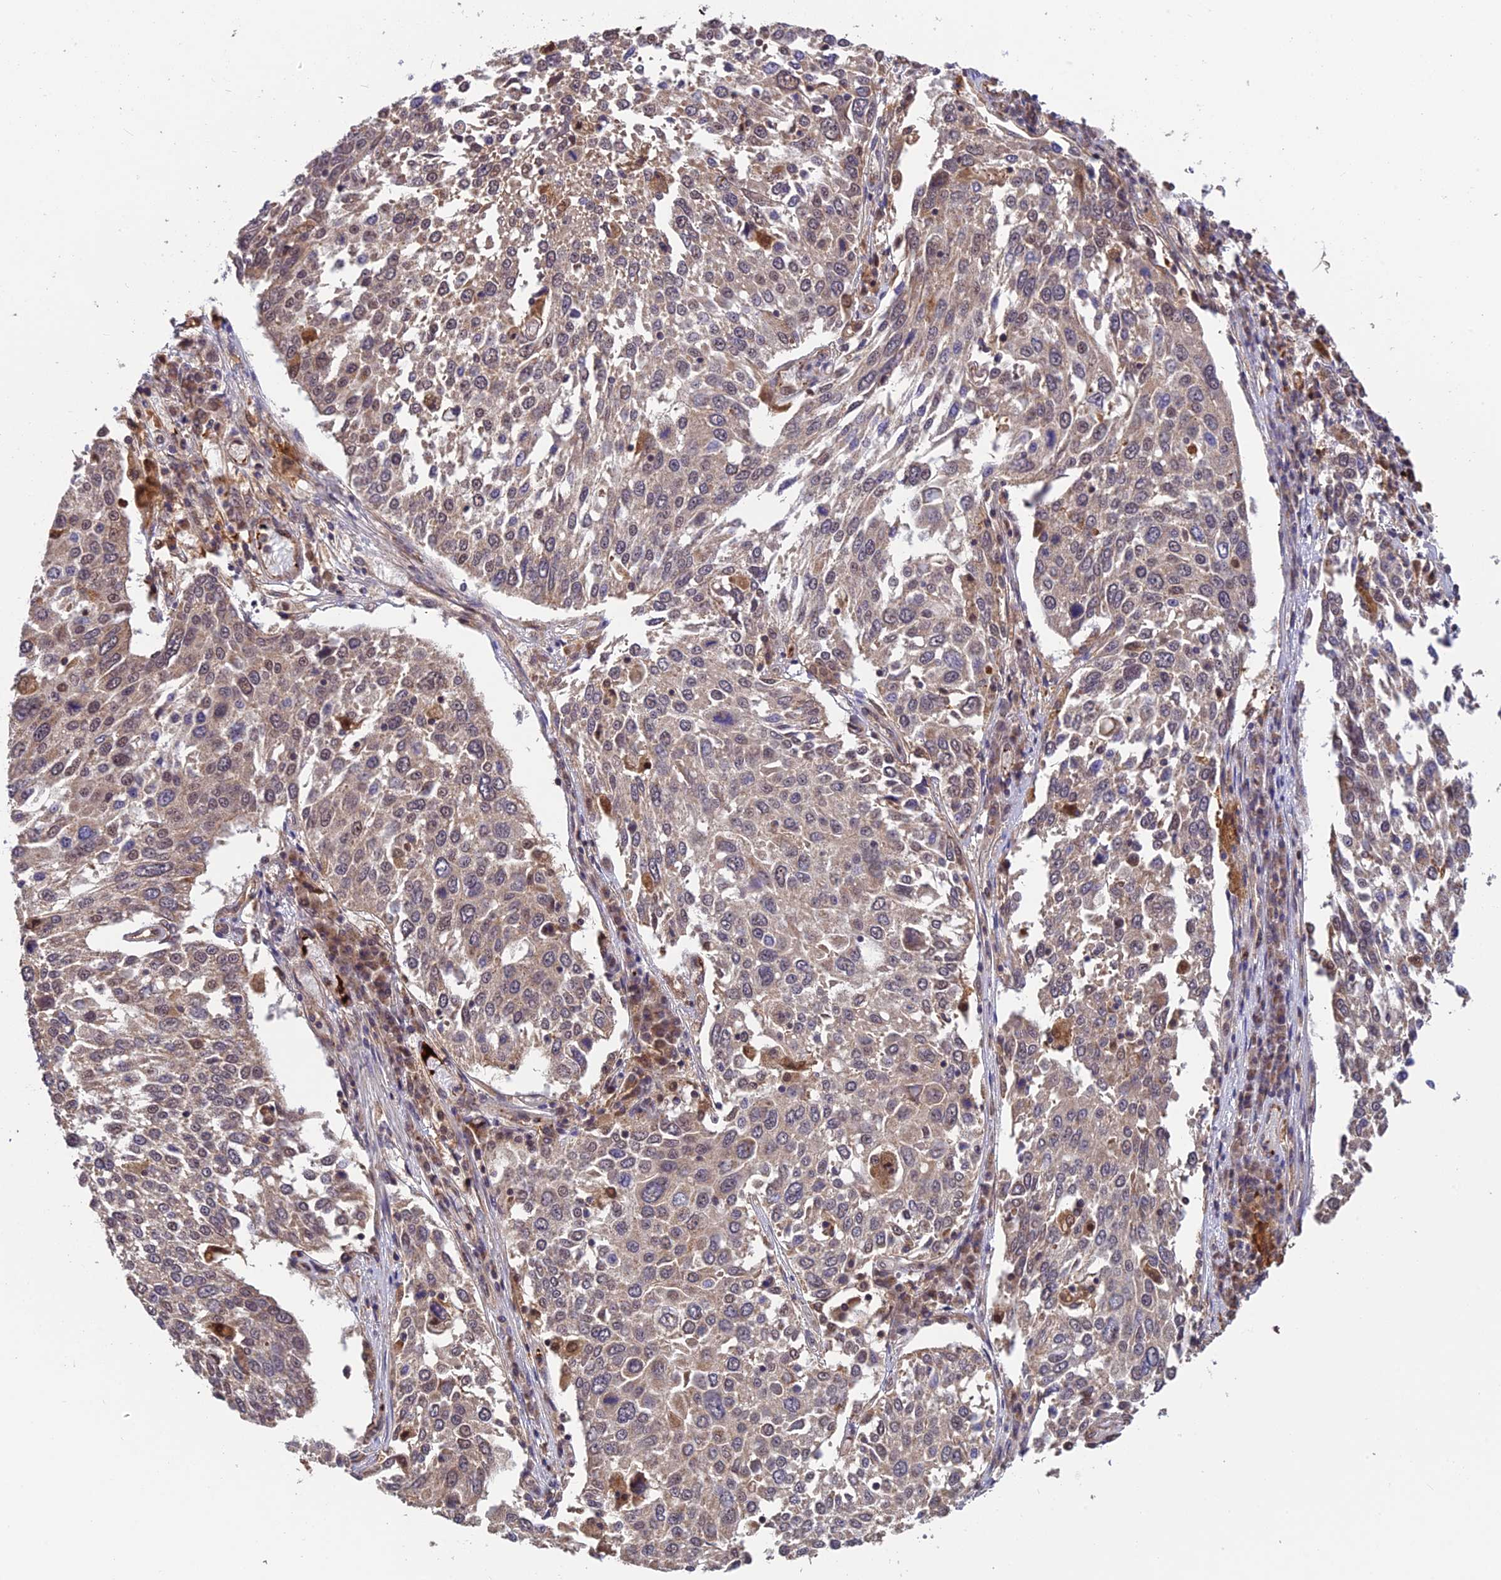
{"staining": {"intensity": "weak", "quantity": "<25%", "location": "cytoplasmic/membranous,nuclear"}, "tissue": "lung cancer", "cell_type": "Tumor cells", "image_type": "cancer", "snomed": [{"axis": "morphology", "description": "Squamous cell carcinoma, NOS"}, {"axis": "topography", "description": "Lung"}], "caption": "Immunohistochemical staining of lung cancer shows no significant expression in tumor cells.", "gene": "MNS1", "patient": {"sex": "male", "age": 65}}